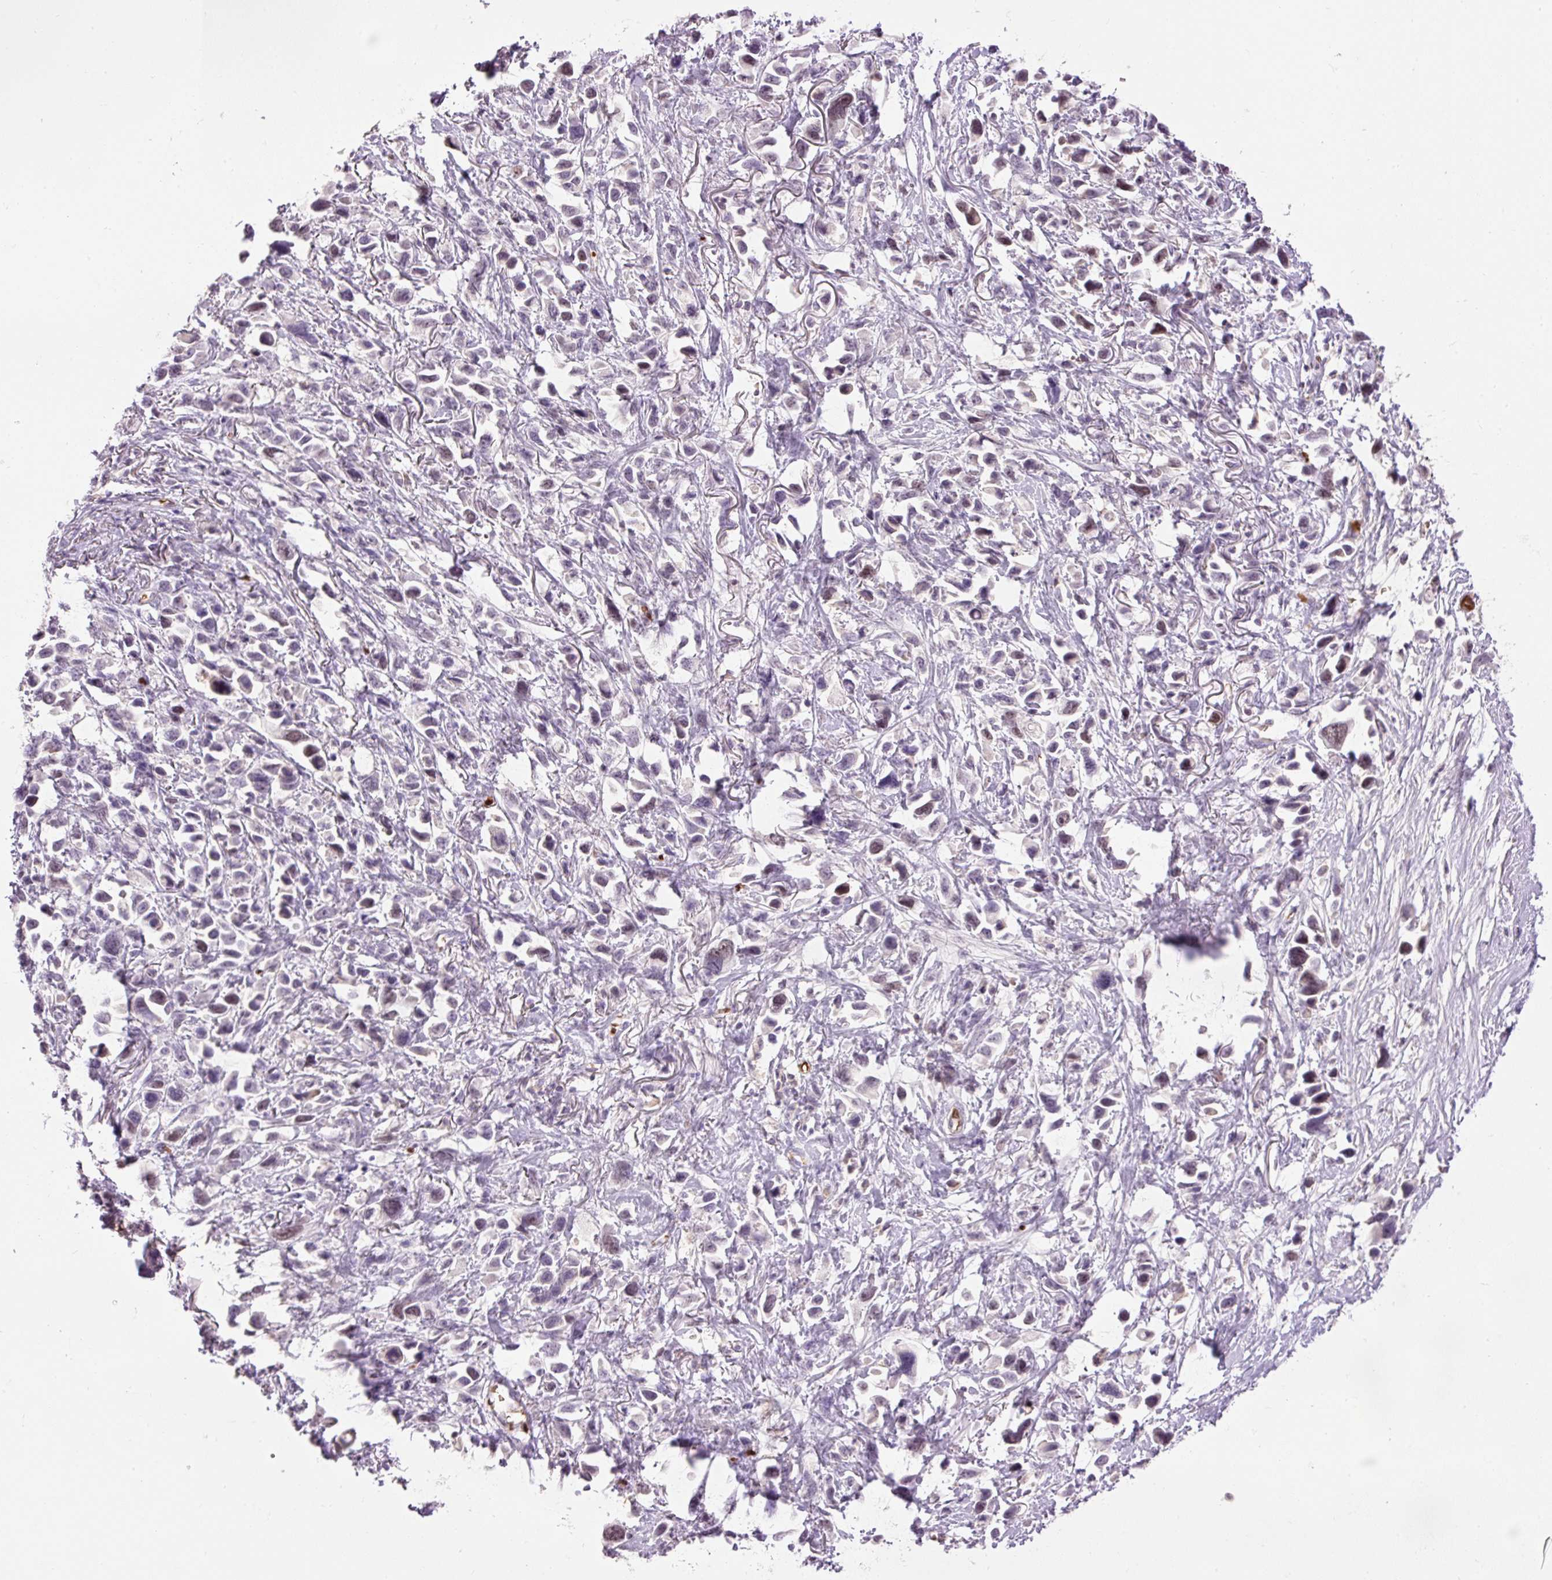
{"staining": {"intensity": "moderate", "quantity": "<25%", "location": "nuclear"}, "tissue": "stomach cancer", "cell_type": "Tumor cells", "image_type": "cancer", "snomed": [{"axis": "morphology", "description": "Adenocarcinoma, NOS"}, {"axis": "topography", "description": "Stomach"}], "caption": "Stomach cancer (adenocarcinoma) stained with immunohistochemistry (IHC) exhibits moderate nuclear expression in approximately <25% of tumor cells.", "gene": "LY6G6D", "patient": {"sex": "female", "age": 81}}